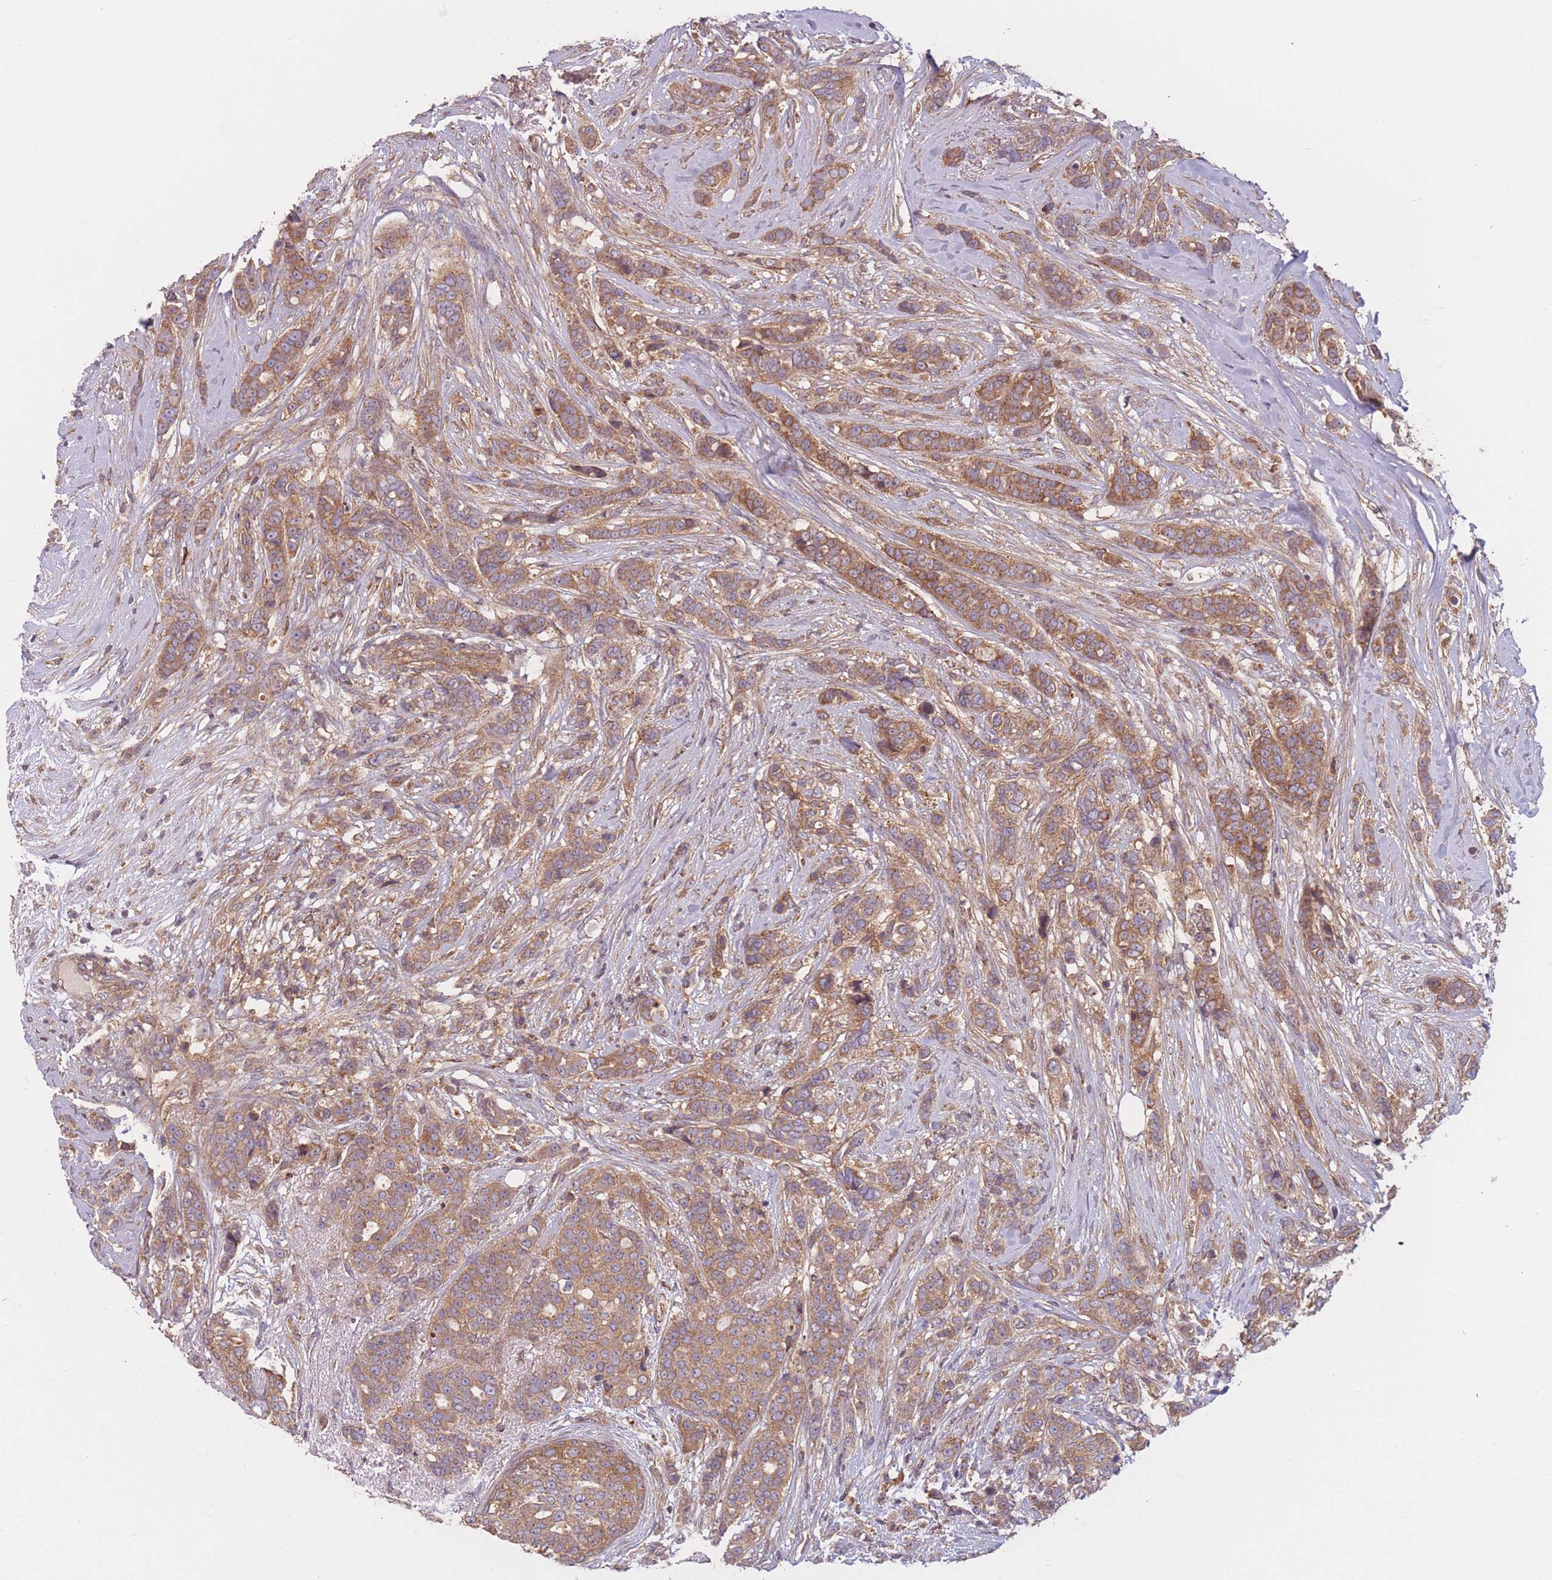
{"staining": {"intensity": "moderate", "quantity": ">75%", "location": "cytoplasmic/membranous"}, "tissue": "breast cancer", "cell_type": "Tumor cells", "image_type": "cancer", "snomed": [{"axis": "morphology", "description": "Lobular carcinoma"}, {"axis": "topography", "description": "Breast"}], "caption": "High-power microscopy captured an immunohistochemistry (IHC) micrograph of lobular carcinoma (breast), revealing moderate cytoplasmic/membranous positivity in approximately >75% of tumor cells. The protein of interest is shown in brown color, while the nuclei are stained blue.", "gene": "WASHC2A", "patient": {"sex": "female", "age": 51}}